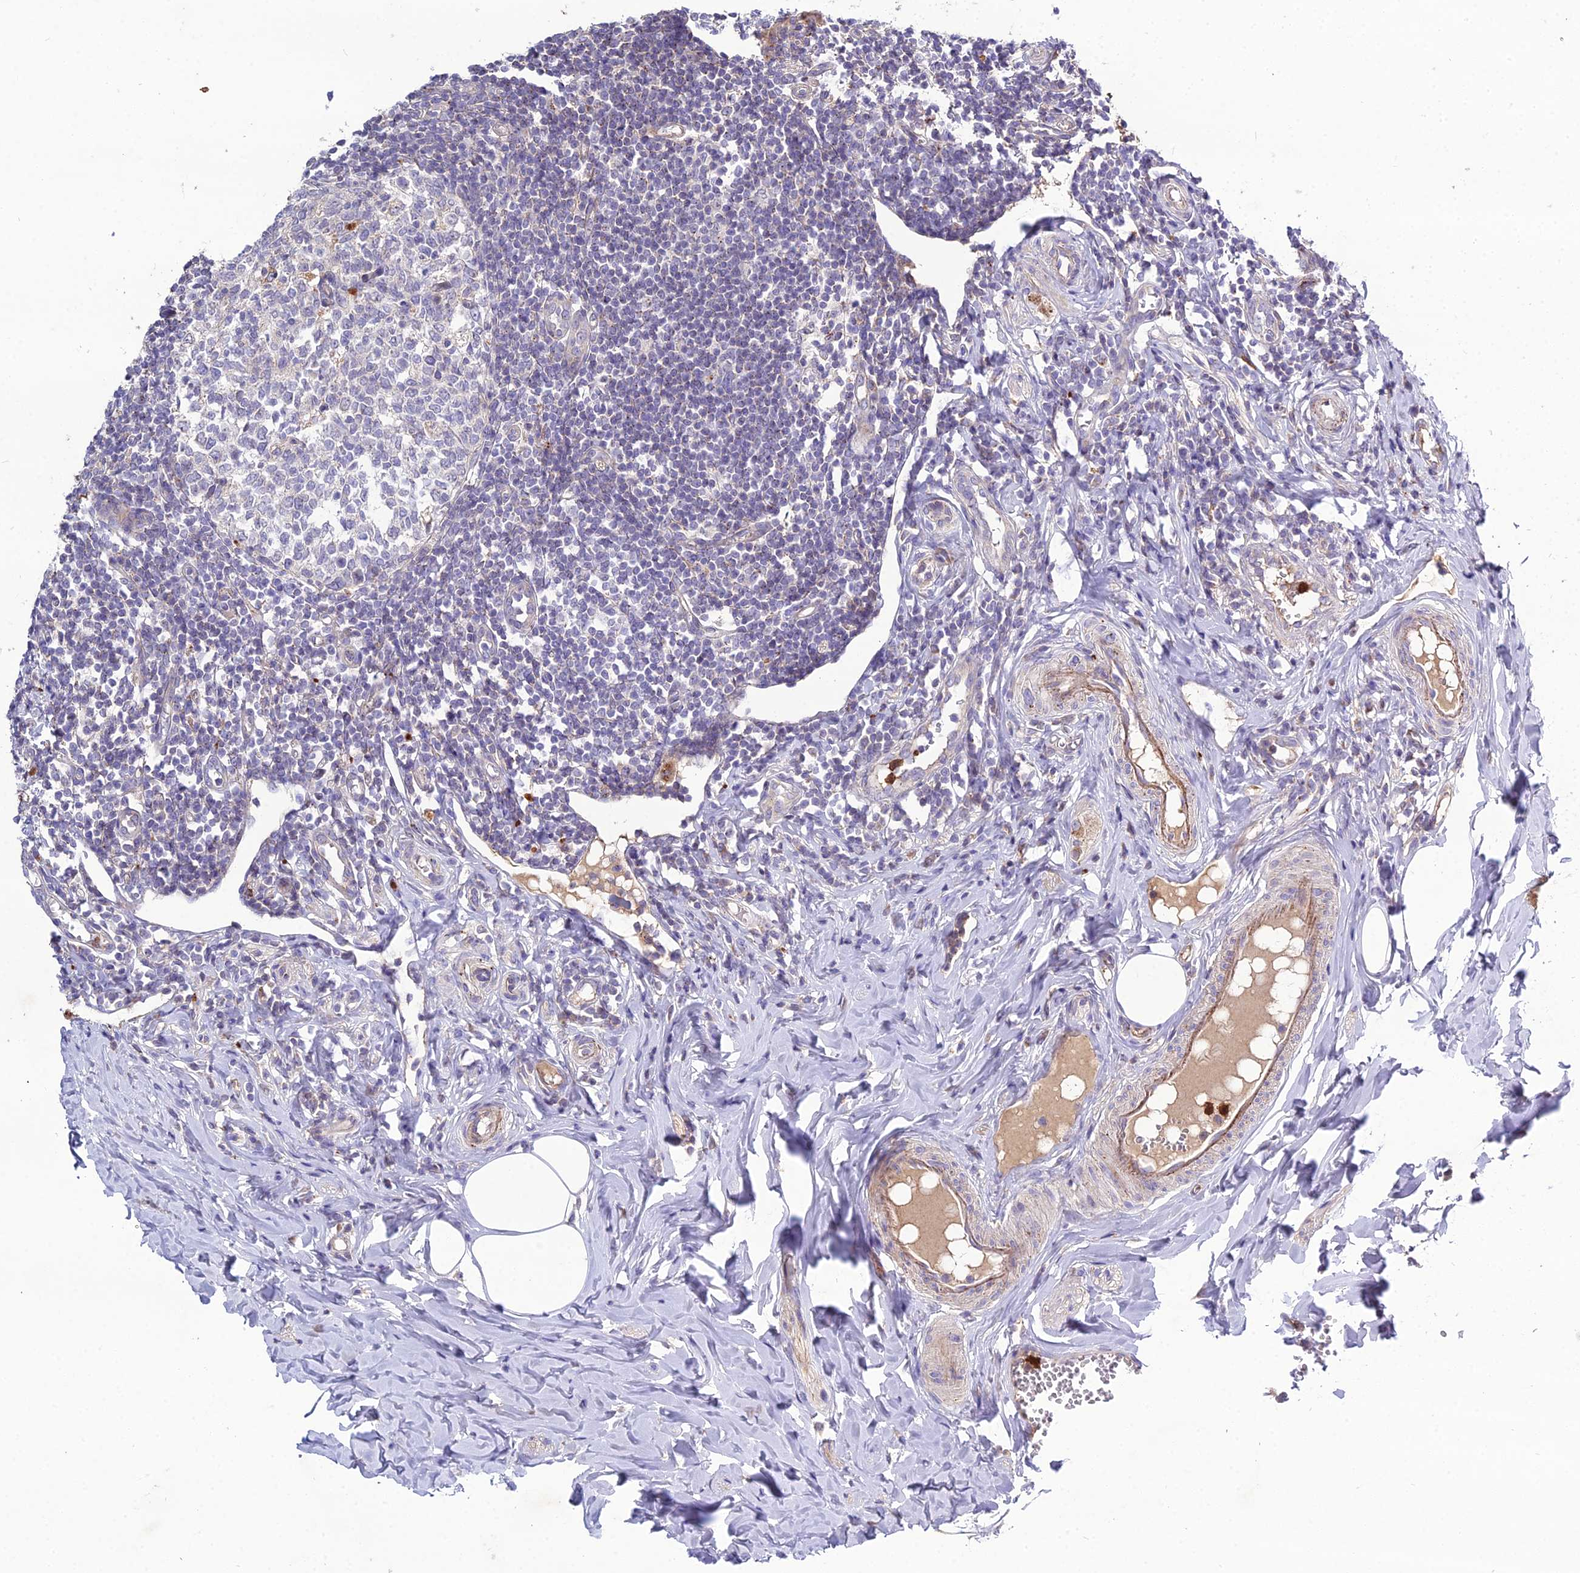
{"staining": {"intensity": "weak", "quantity": "25%-75%", "location": "cytoplasmic/membranous"}, "tissue": "appendix", "cell_type": "Glandular cells", "image_type": "normal", "snomed": [{"axis": "morphology", "description": "Normal tissue, NOS"}, {"axis": "topography", "description": "Appendix"}], "caption": "The photomicrograph displays a brown stain indicating the presence of a protein in the cytoplasmic/membranous of glandular cells in appendix. The protein is stained brown, and the nuclei are stained in blue (DAB (3,3'-diaminobenzidine) IHC with brightfield microscopy, high magnification).", "gene": "EID2", "patient": {"sex": "female", "age": 33}}